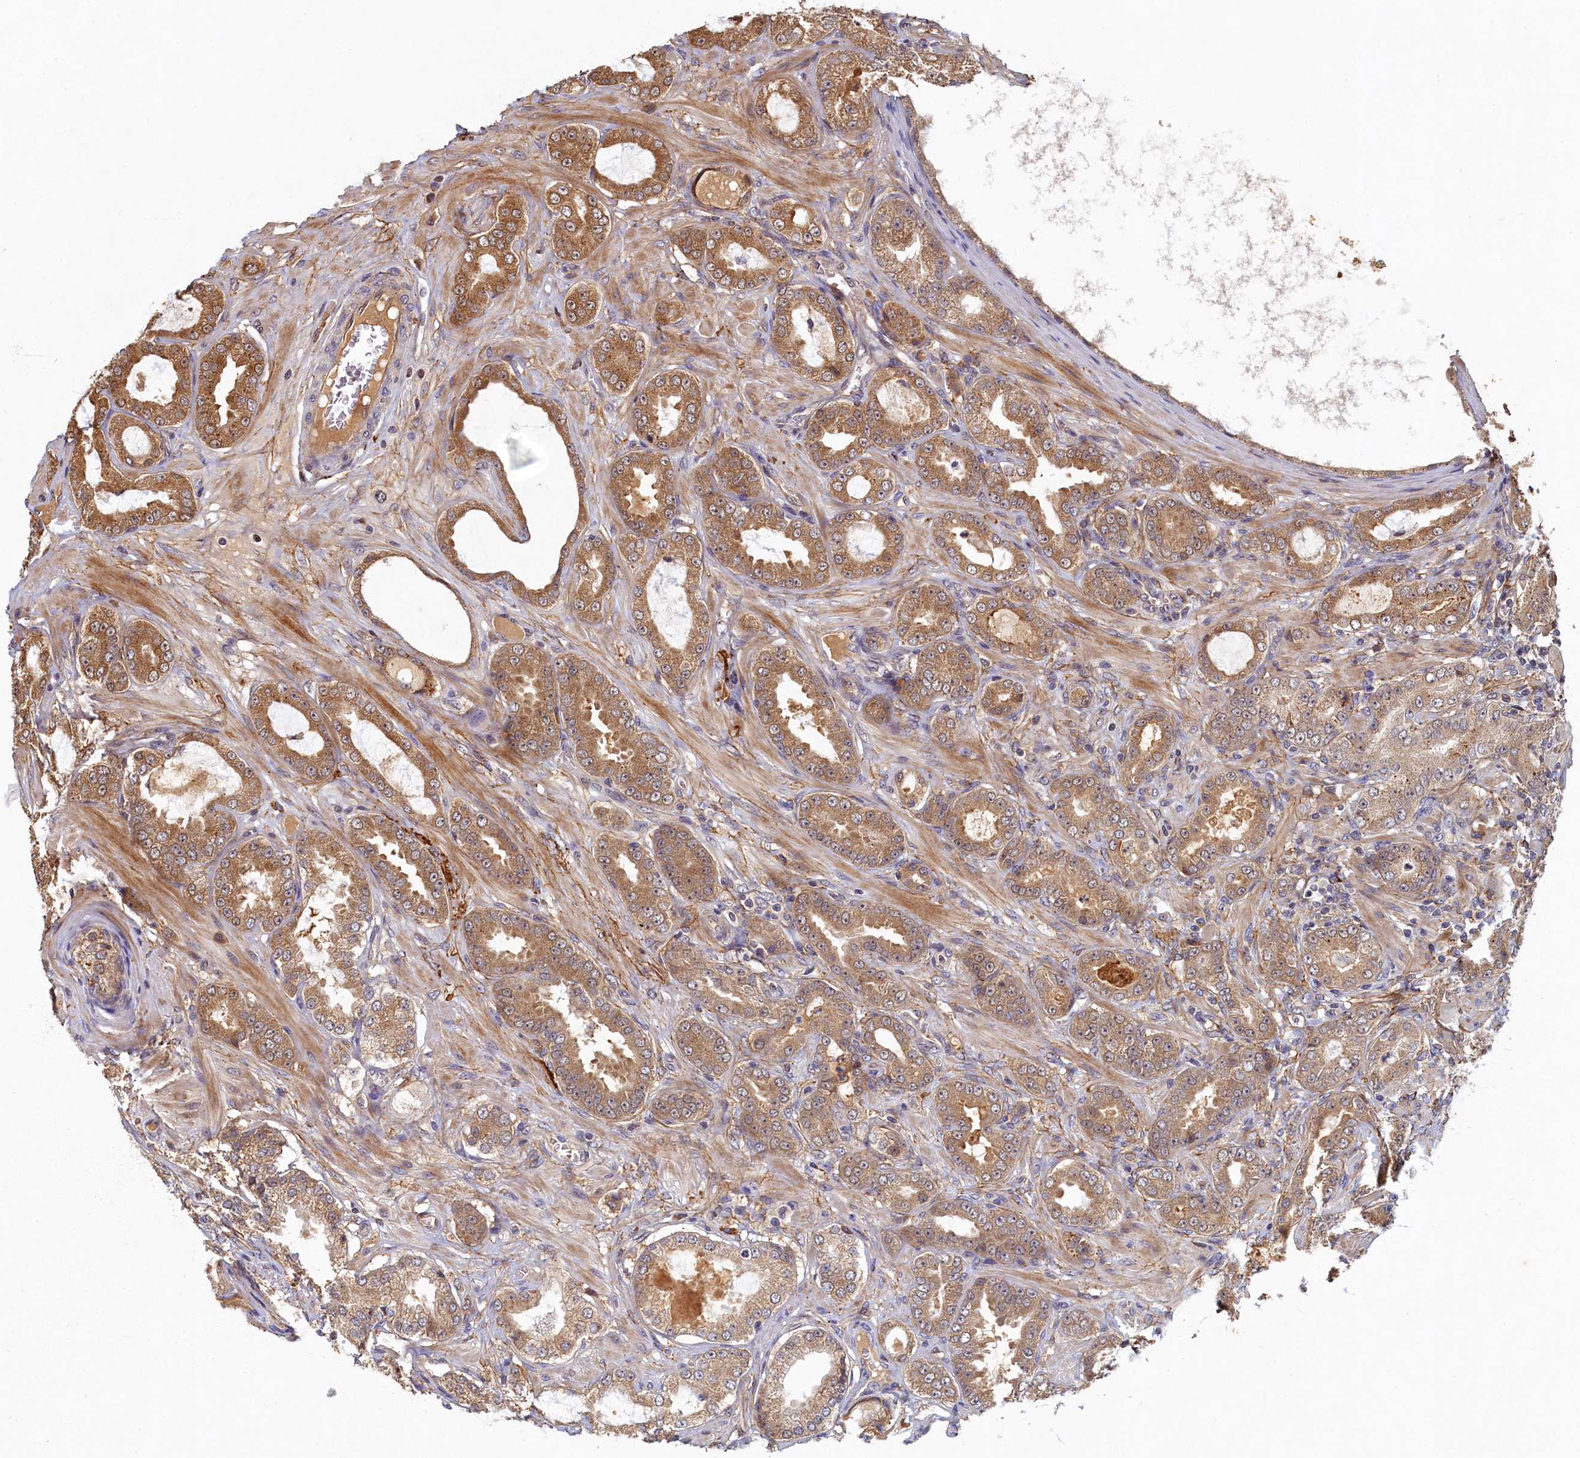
{"staining": {"intensity": "moderate", "quantity": ">75%", "location": "cytoplasmic/membranous"}, "tissue": "prostate cancer", "cell_type": "Tumor cells", "image_type": "cancer", "snomed": [{"axis": "morphology", "description": "Adenocarcinoma, Low grade"}, {"axis": "topography", "description": "Prostate"}], "caption": "Prostate cancer stained for a protein (brown) displays moderate cytoplasmic/membranous positive positivity in about >75% of tumor cells.", "gene": "LCMT2", "patient": {"sex": "male", "age": 63}}